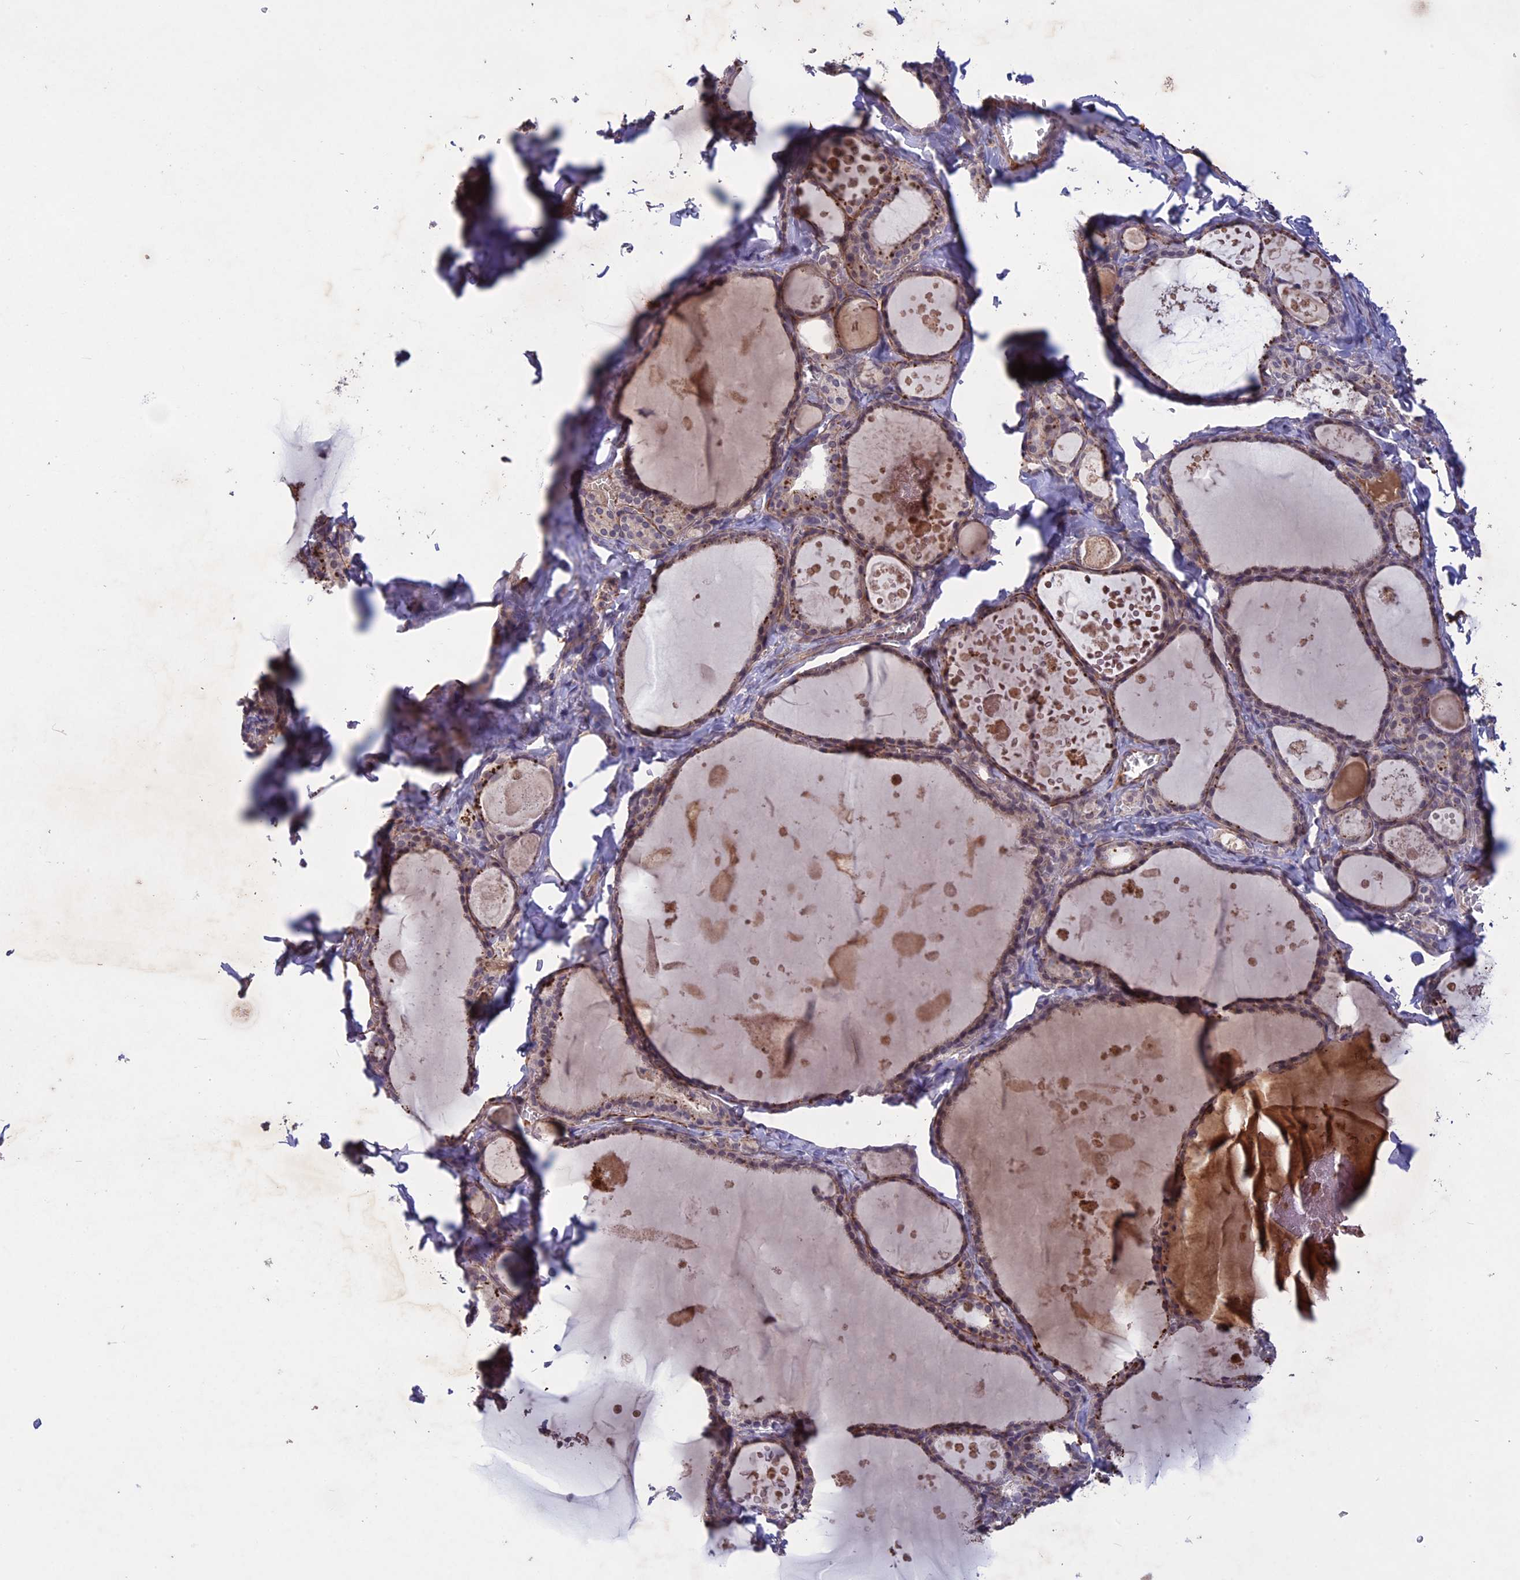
{"staining": {"intensity": "moderate", "quantity": "<25%", "location": "cytoplasmic/membranous"}, "tissue": "thyroid gland", "cell_type": "Glandular cells", "image_type": "normal", "snomed": [{"axis": "morphology", "description": "Normal tissue, NOS"}, {"axis": "topography", "description": "Thyroid gland"}], "caption": "An immunohistochemistry (IHC) image of unremarkable tissue is shown. Protein staining in brown labels moderate cytoplasmic/membranous positivity in thyroid gland within glandular cells.", "gene": "ADO", "patient": {"sex": "male", "age": 56}}